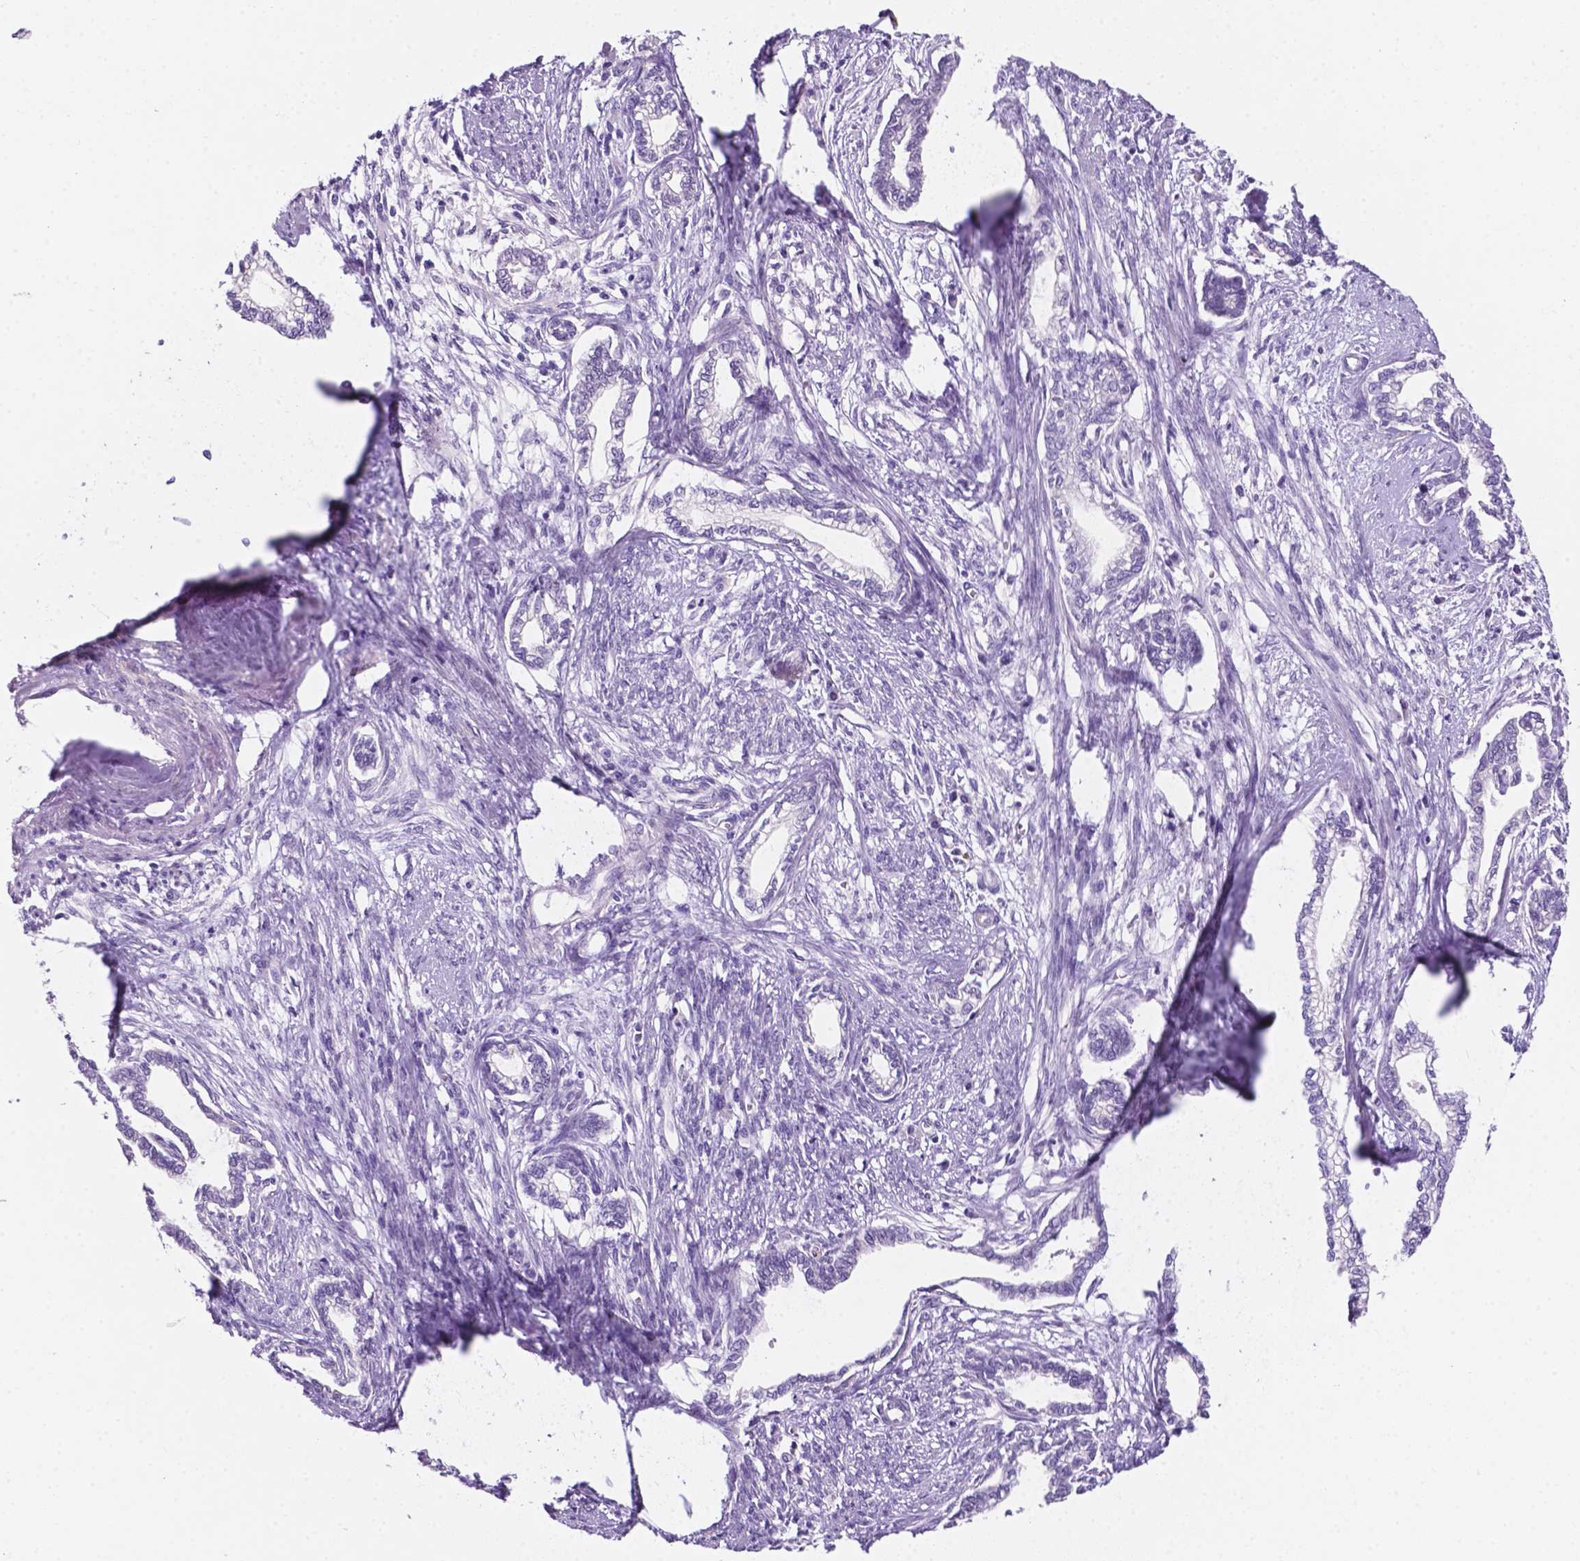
{"staining": {"intensity": "negative", "quantity": "none", "location": "none"}, "tissue": "cervical cancer", "cell_type": "Tumor cells", "image_type": "cancer", "snomed": [{"axis": "morphology", "description": "Adenocarcinoma, NOS"}, {"axis": "topography", "description": "Cervix"}], "caption": "IHC micrograph of neoplastic tissue: cervical cancer stained with DAB (3,3'-diaminobenzidine) reveals no significant protein staining in tumor cells.", "gene": "EBLN2", "patient": {"sex": "female", "age": 62}}